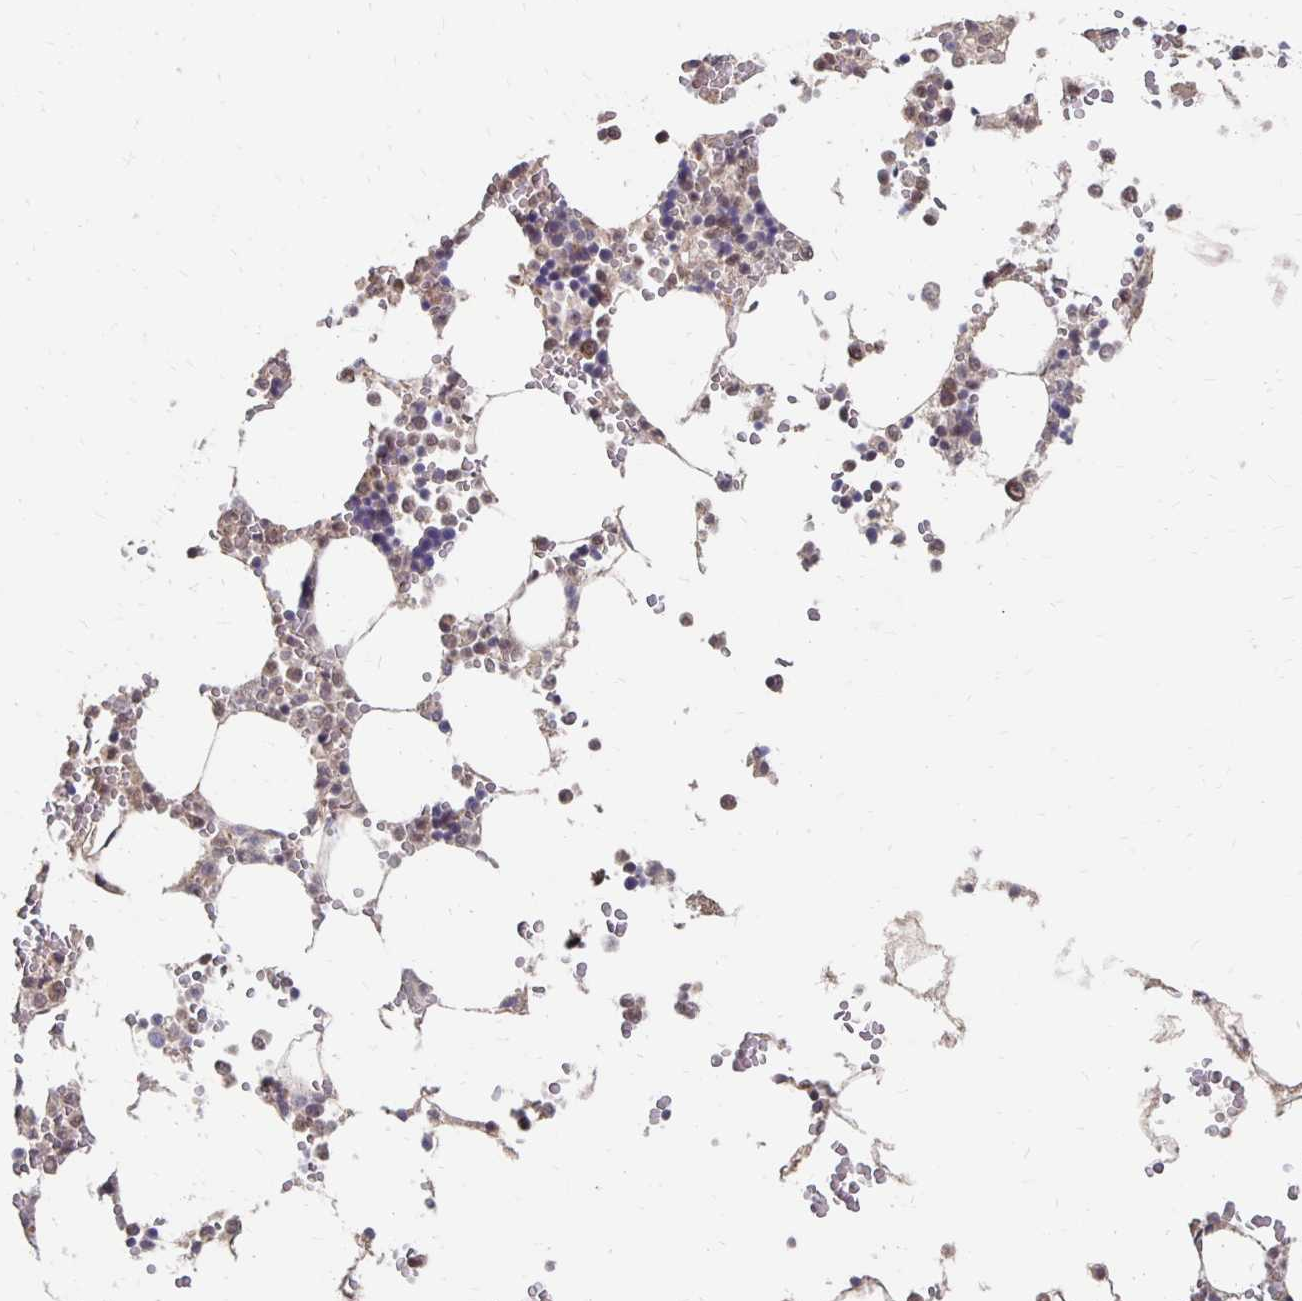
{"staining": {"intensity": "moderate", "quantity": "<25%", "location": "nuclear"}, "tissue": "bone marrow", "cell_type": "Hematopoietic cells", "image_type": "normal", "snomed": [{"axis": "morphology", "description": "Normal tissue, NOS"}, {"axis": "topography", "description": "Bone marrow"}], "caption": "High-magnification brightfield microscopy of unremarkable bone marrow stained with DAB (brown) and counterstained with hematoxylin (blue). hematopoietic cells exhibit moderate nuclear positivity is present in approximately<25% of cells.", "gene": "CLASRP", "patient": {"sex": "male", "age": 64}}